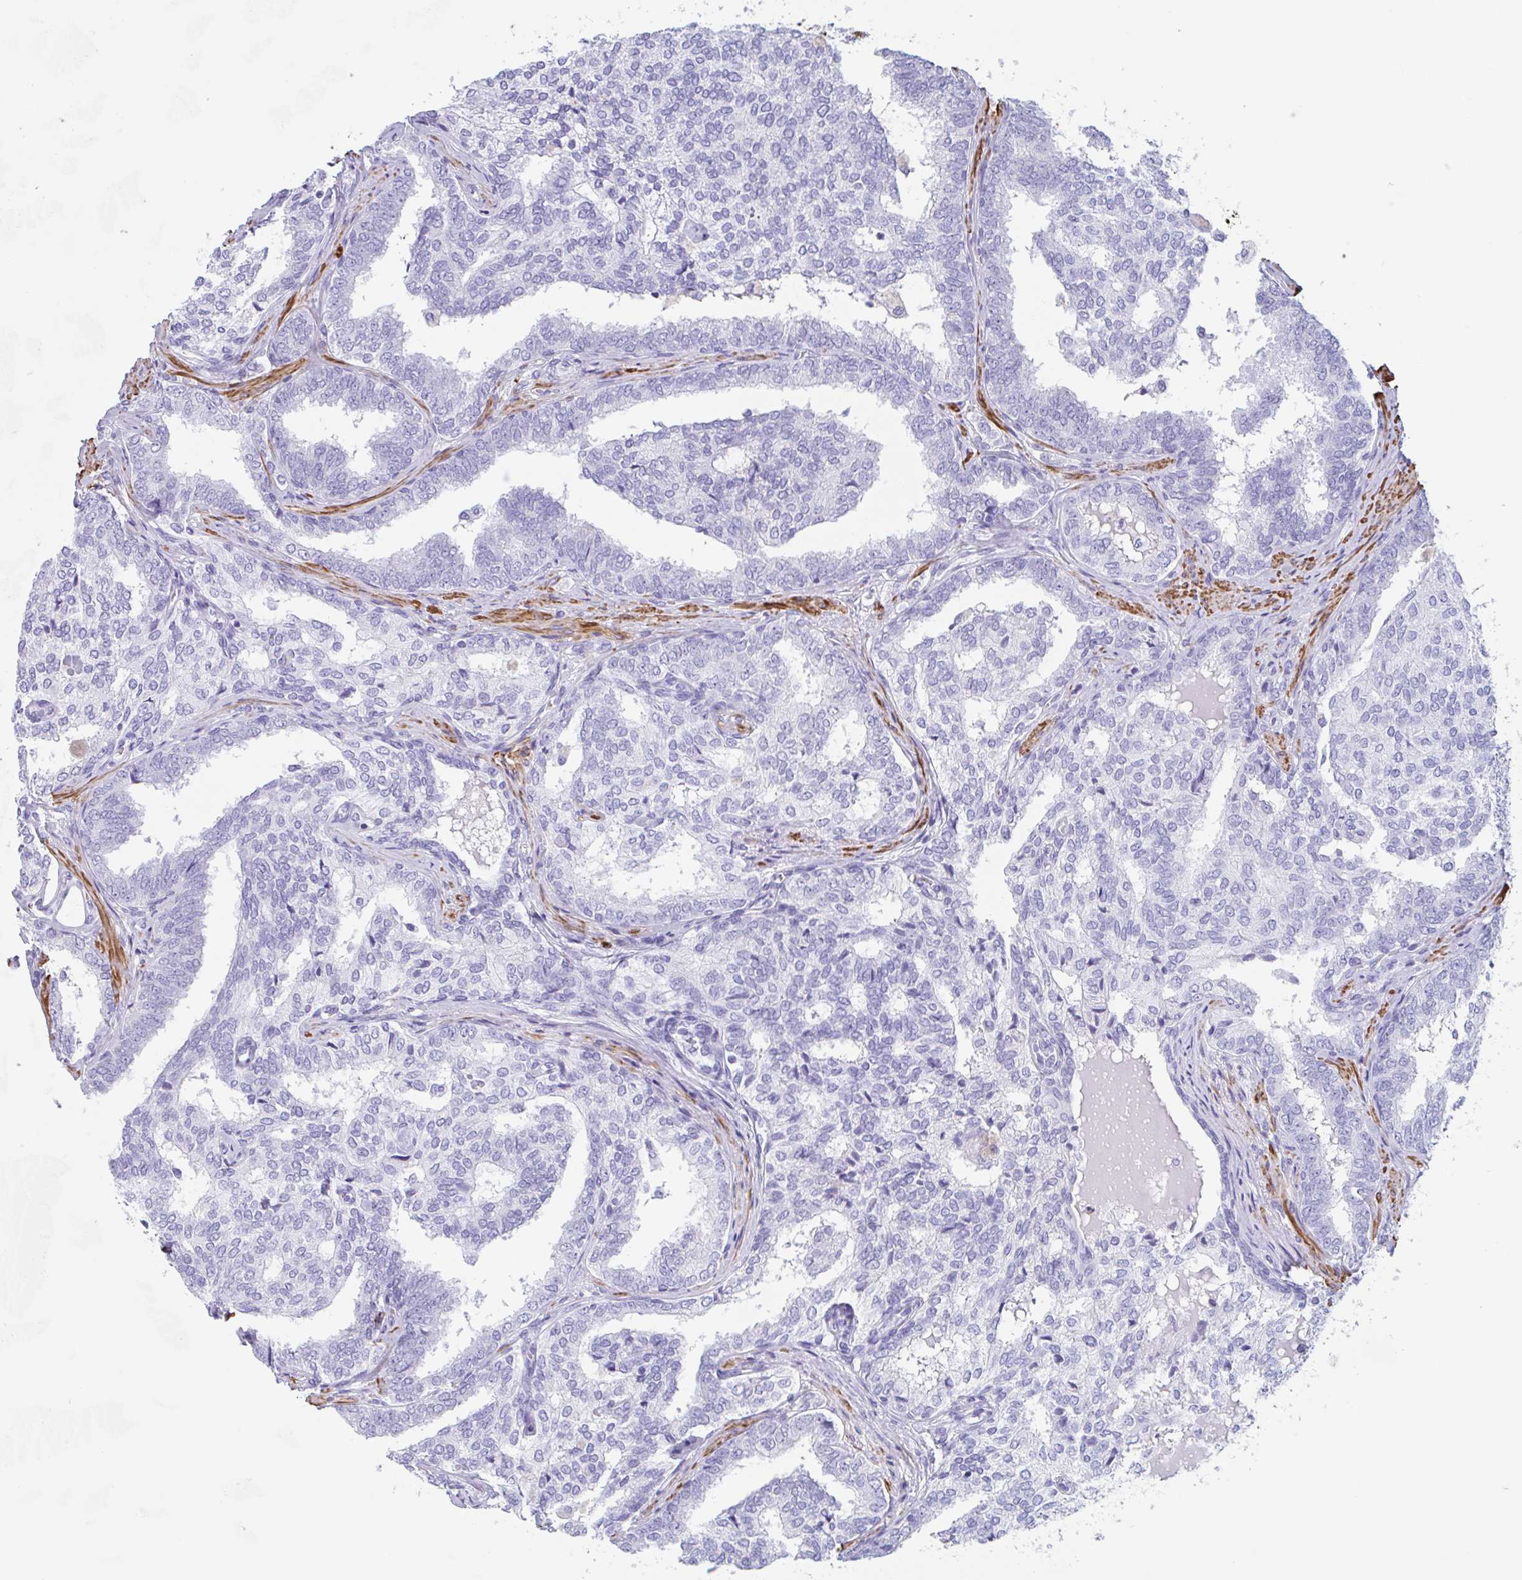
{"staining": {"intensity": "negative", "quantity": "none", "location": "none"}, "tissue": "prostate cancer", "cell_type": "Tumor cells", "image_type": "cancer", "snomed": [{"axis": "morphology", "description": "Adenocarcinoma, High grade"}, {"axis": "topography", "description": "Prostate"}], "caption": "An immunohistochemistry (IHC) histopathology image of prostate adenocarcinoma (high-grade) is shown. There is no staining in tumor cells of prostate adenocarcinoma (high-grade). (DAB immunohistochemistry visualized using brightfield microscopy, high magnification).", "gene": "TAS2R41", "patient": {"sex": "male", "age": 72}}